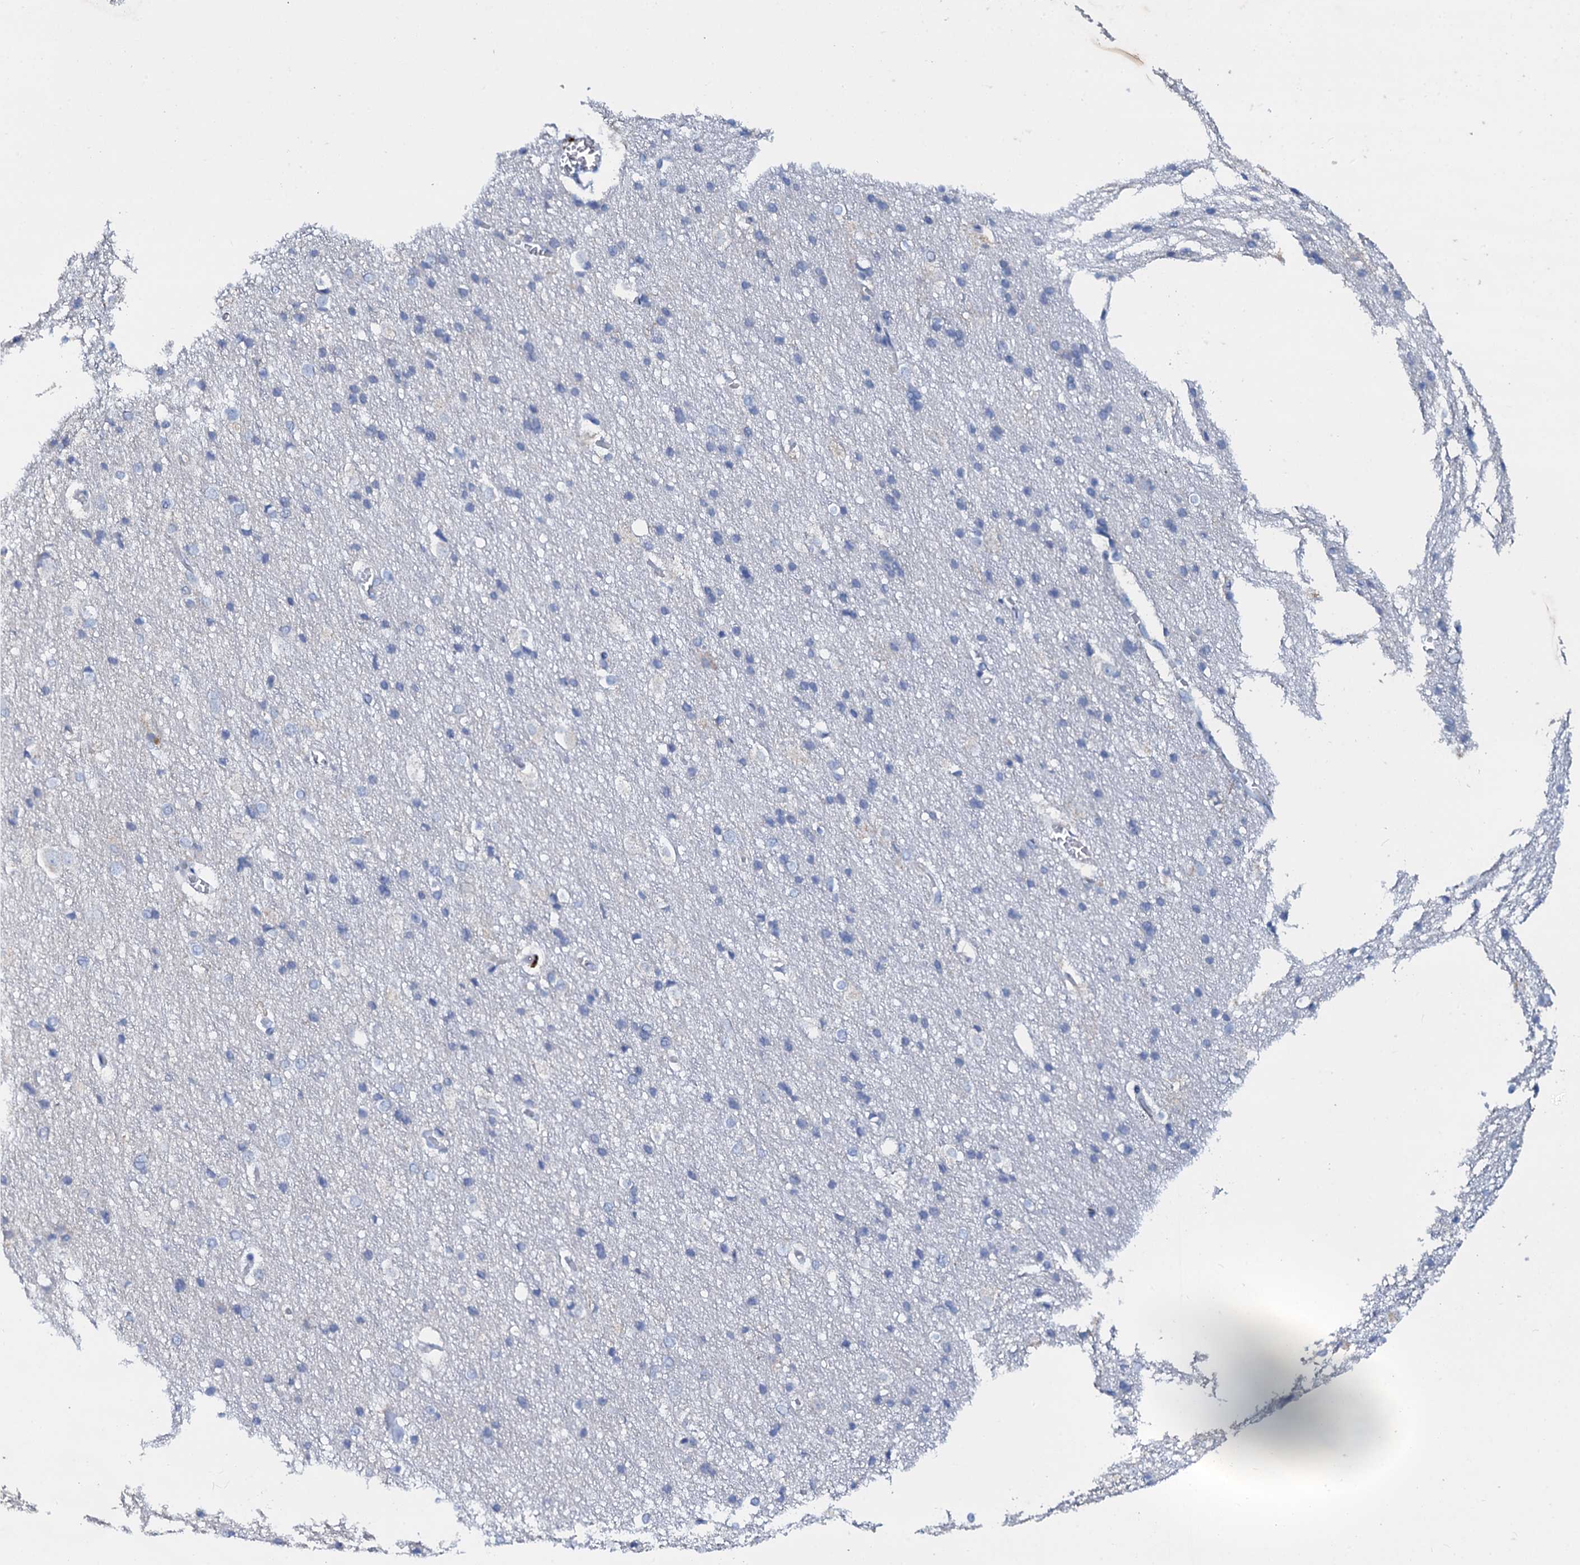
{"staining": {"intensity": "negative", "quantity": "none", "location": "none"}, "tissue": "cerebral cortex", "cell_type": "Endothelial cells", "image_type": "normal", "snomed": [{"axis": "morphology", "description": "Normal tissue, NOS"}, {"axis": "topography", "description": "Cerebral cortex"}], "caption": "A high-resolution histopathology image shows IHC staining of normal cerebral cortex, which demonstrates no significant staining in endothelial cells. Brightfield microscopy of immunohistochemistry (IHC) stained with DAB (3,3'-diaminobenzidine) (brown) and hematoxylin (blue), captured at high magnification.", "gene": "SLC37A4", "patient": {"sex": "male", "age": 54}}